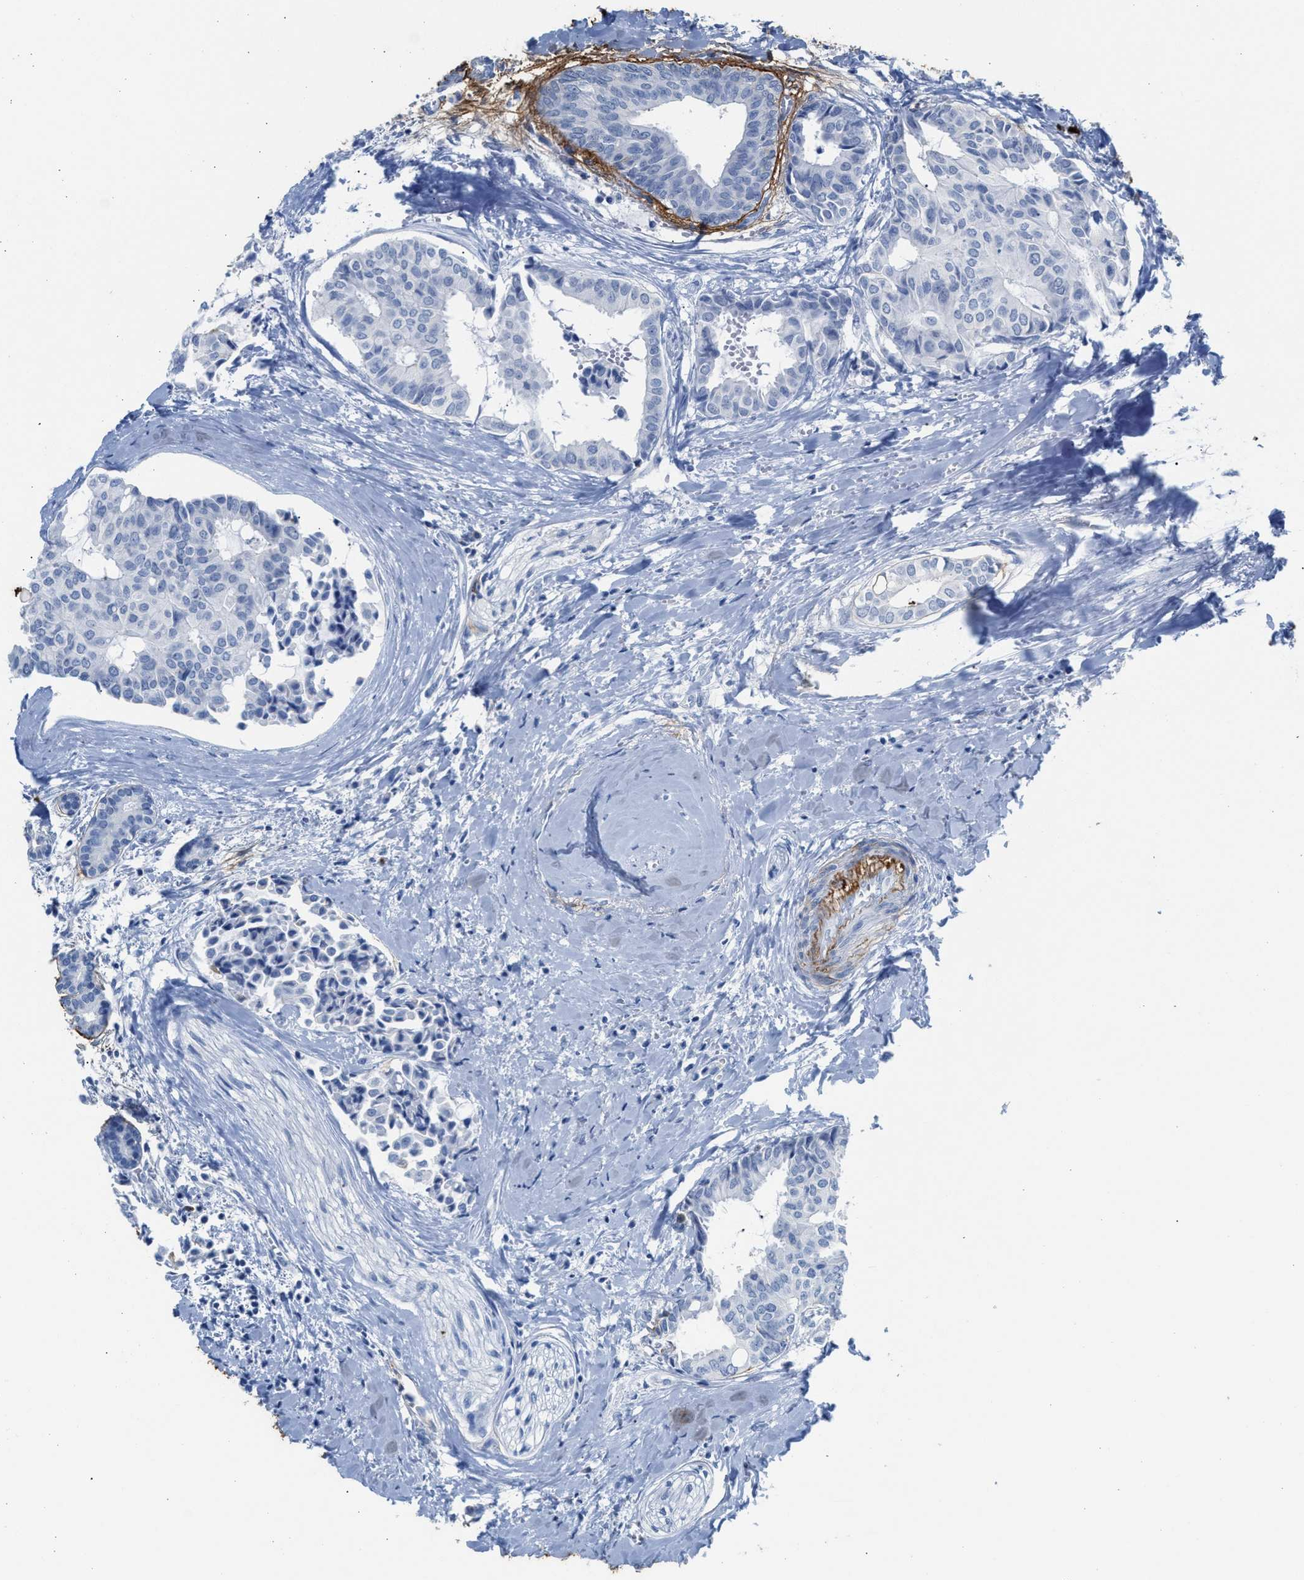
{"staining": {"intensity": "negative", "quantity": "none", "location": "none"}, "tissue": "head and neck cancer", "cell_type": "Tumor cells", "image_type": "cancer", "snomed": [{"axis": "morphology", "description": "Adenocarcinoma, NOS"}, {"axis": "topography", "description": "Salivary gland"}, {"axis": "topography", "description": "Head-Neck"}], "caption": "Tumor cells are negative for brown protein staining in adenocarcinoma (head and neck).", "gene": "TNR", "patient": {"sex": "female", "age": 59}}